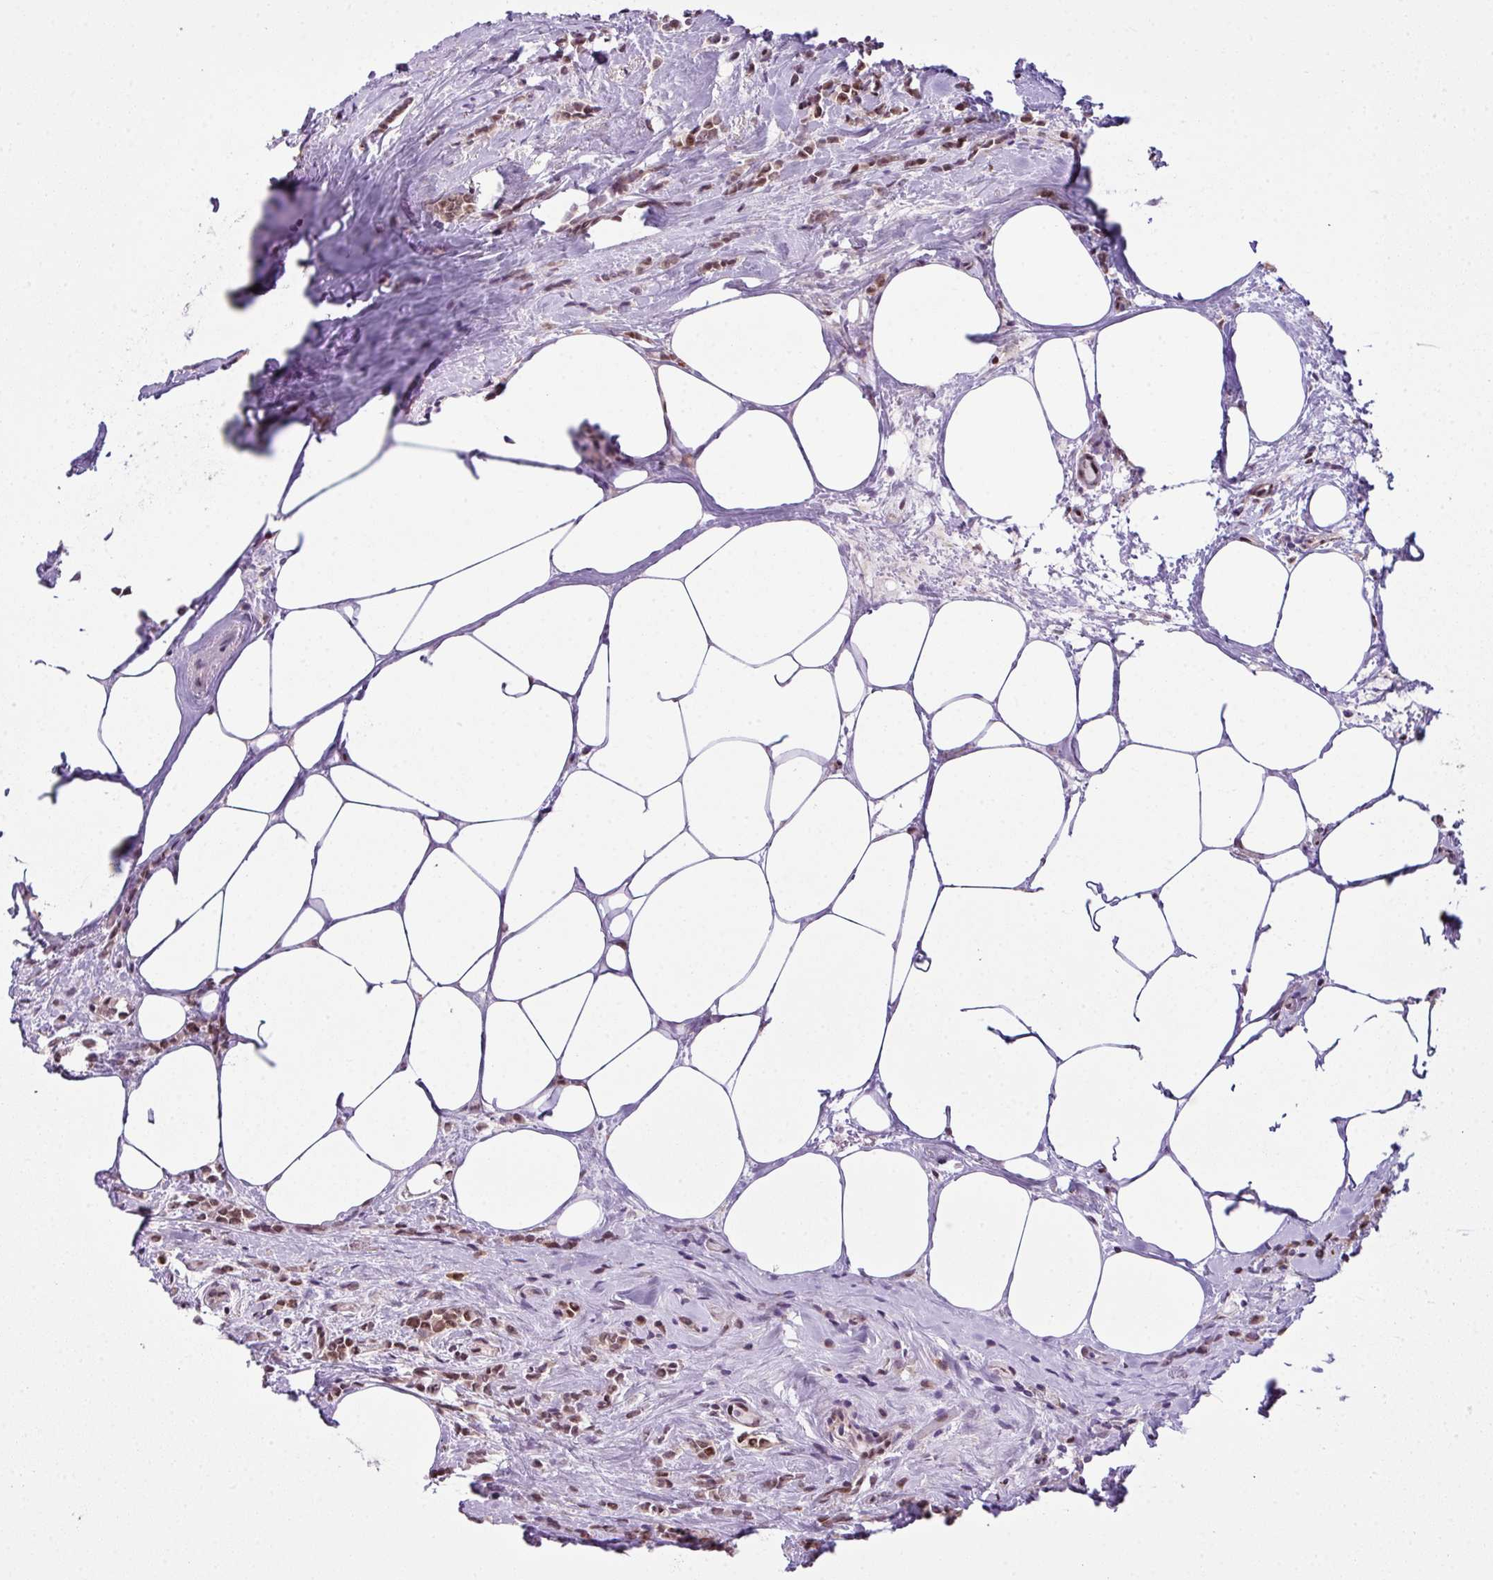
{"staining": {"intensity": "moderate", "quantity": ">75%", "location": "nuclear"}, "tissue": "breast cancer", "cell_type": "Tumor cells", "image_type": "cancer", "snomed": [{"axis": "morphology", "description": "Lobular carcinoma"}, {"axis": "topography", "description": "Breast"}], "caption": "Immunohistochemistry (IHC) of breast cancer (lobular carcinoma) displays medium levels of moderate nuclear expression in about >75% of tumor cells.", "gene": "ARL6IP4", "patient": {"sex": "female", "age": 84}}